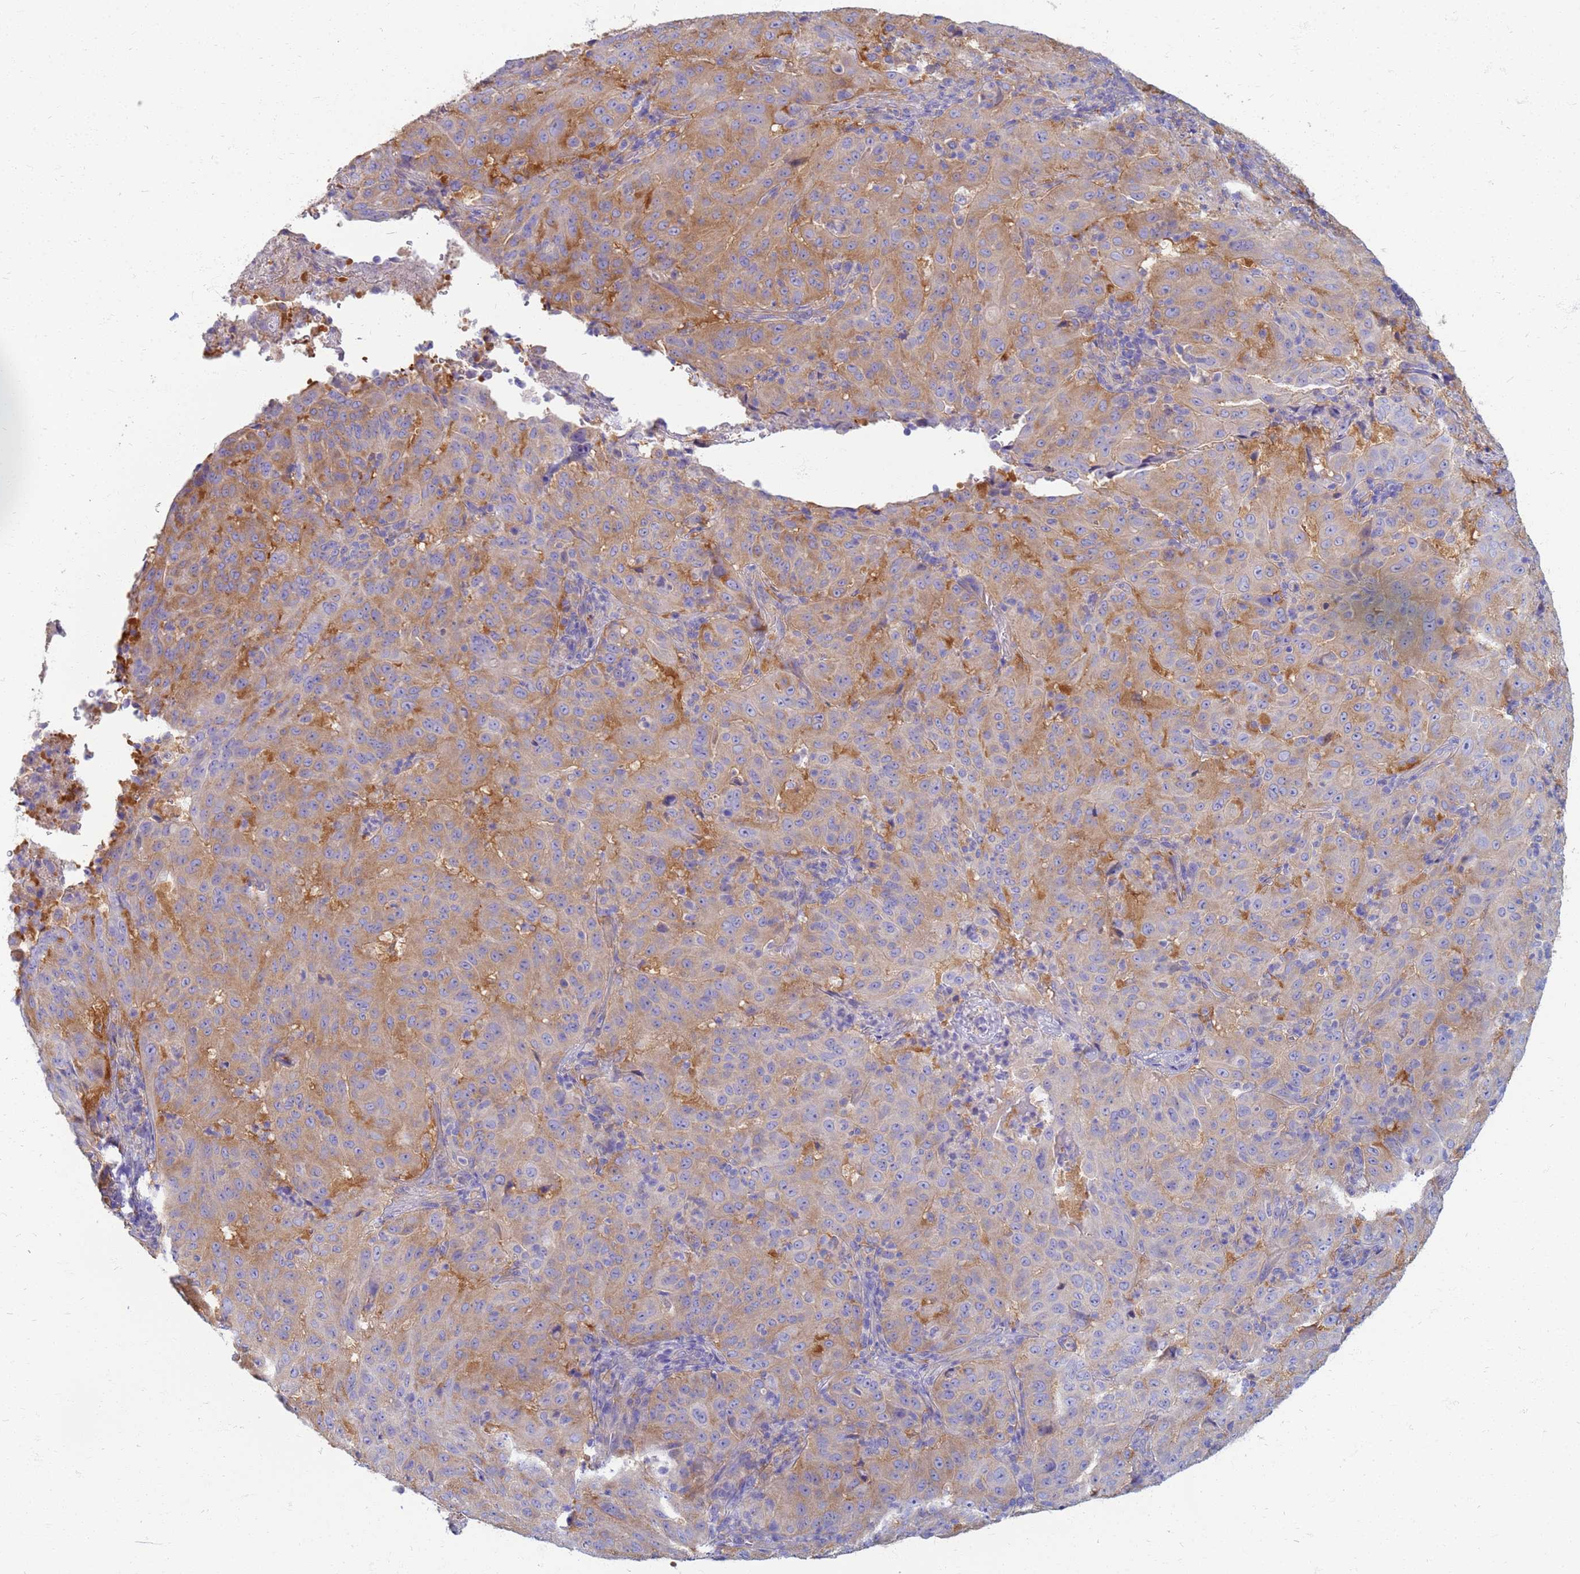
{"staining": {"intensity": "moderate", "quantity": "25%-75%", "location": "cytoplasmic/membranous"}, "tissue": "pancreatic cancer", "cell_type": "Tumor cells", "image_type": "cancer", "snomed": [{"axis": "morphology", "description": "Adenocarcinoma, NOS"}, {"axis": "topography", "description": "Pancreas"}], "caption": "A brown stain labels moderate cytoplasmic/membranous staining of a protein in human pancreatic cancer tumor cells.", "gene": "EEA1", "patient": {"sex": "male", "age": 63}}